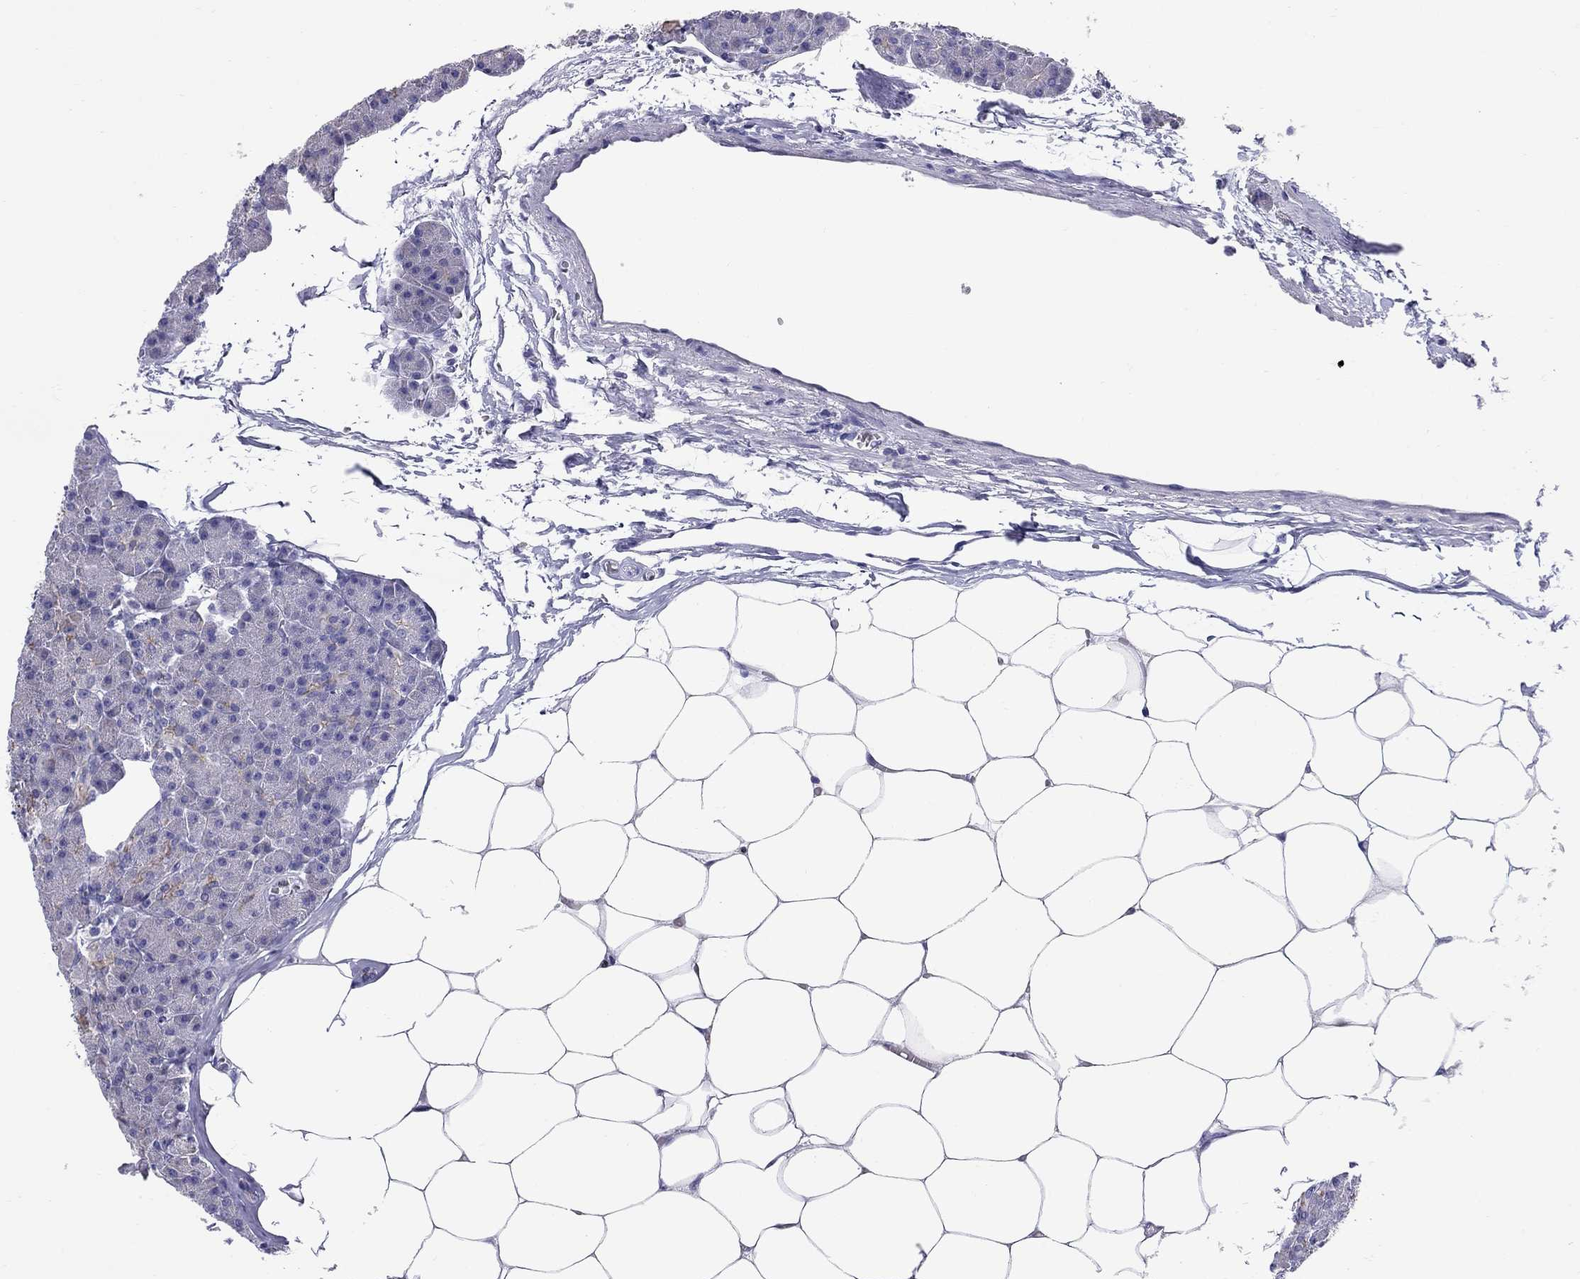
{"staining": {"intensity": "negative", "quantity": "none", "location": "none"}, "tissue": "pancreas", "cell_type": "Exocrine glandular cells", "image_type": "normal", "snomed": [{"axis": "morphology", "description": "Normal tissue, NOS"}, {"axis": "topography", "description": "Pancreas"}], "caption": "There is no significant staining in exocrine glandular cells of pancreas. (Immunohistochemistry (ihc), brightfield microscopy, high magnification).", "gene": "SLC46A2", "patient": {"sex": "female", "age": 45}}